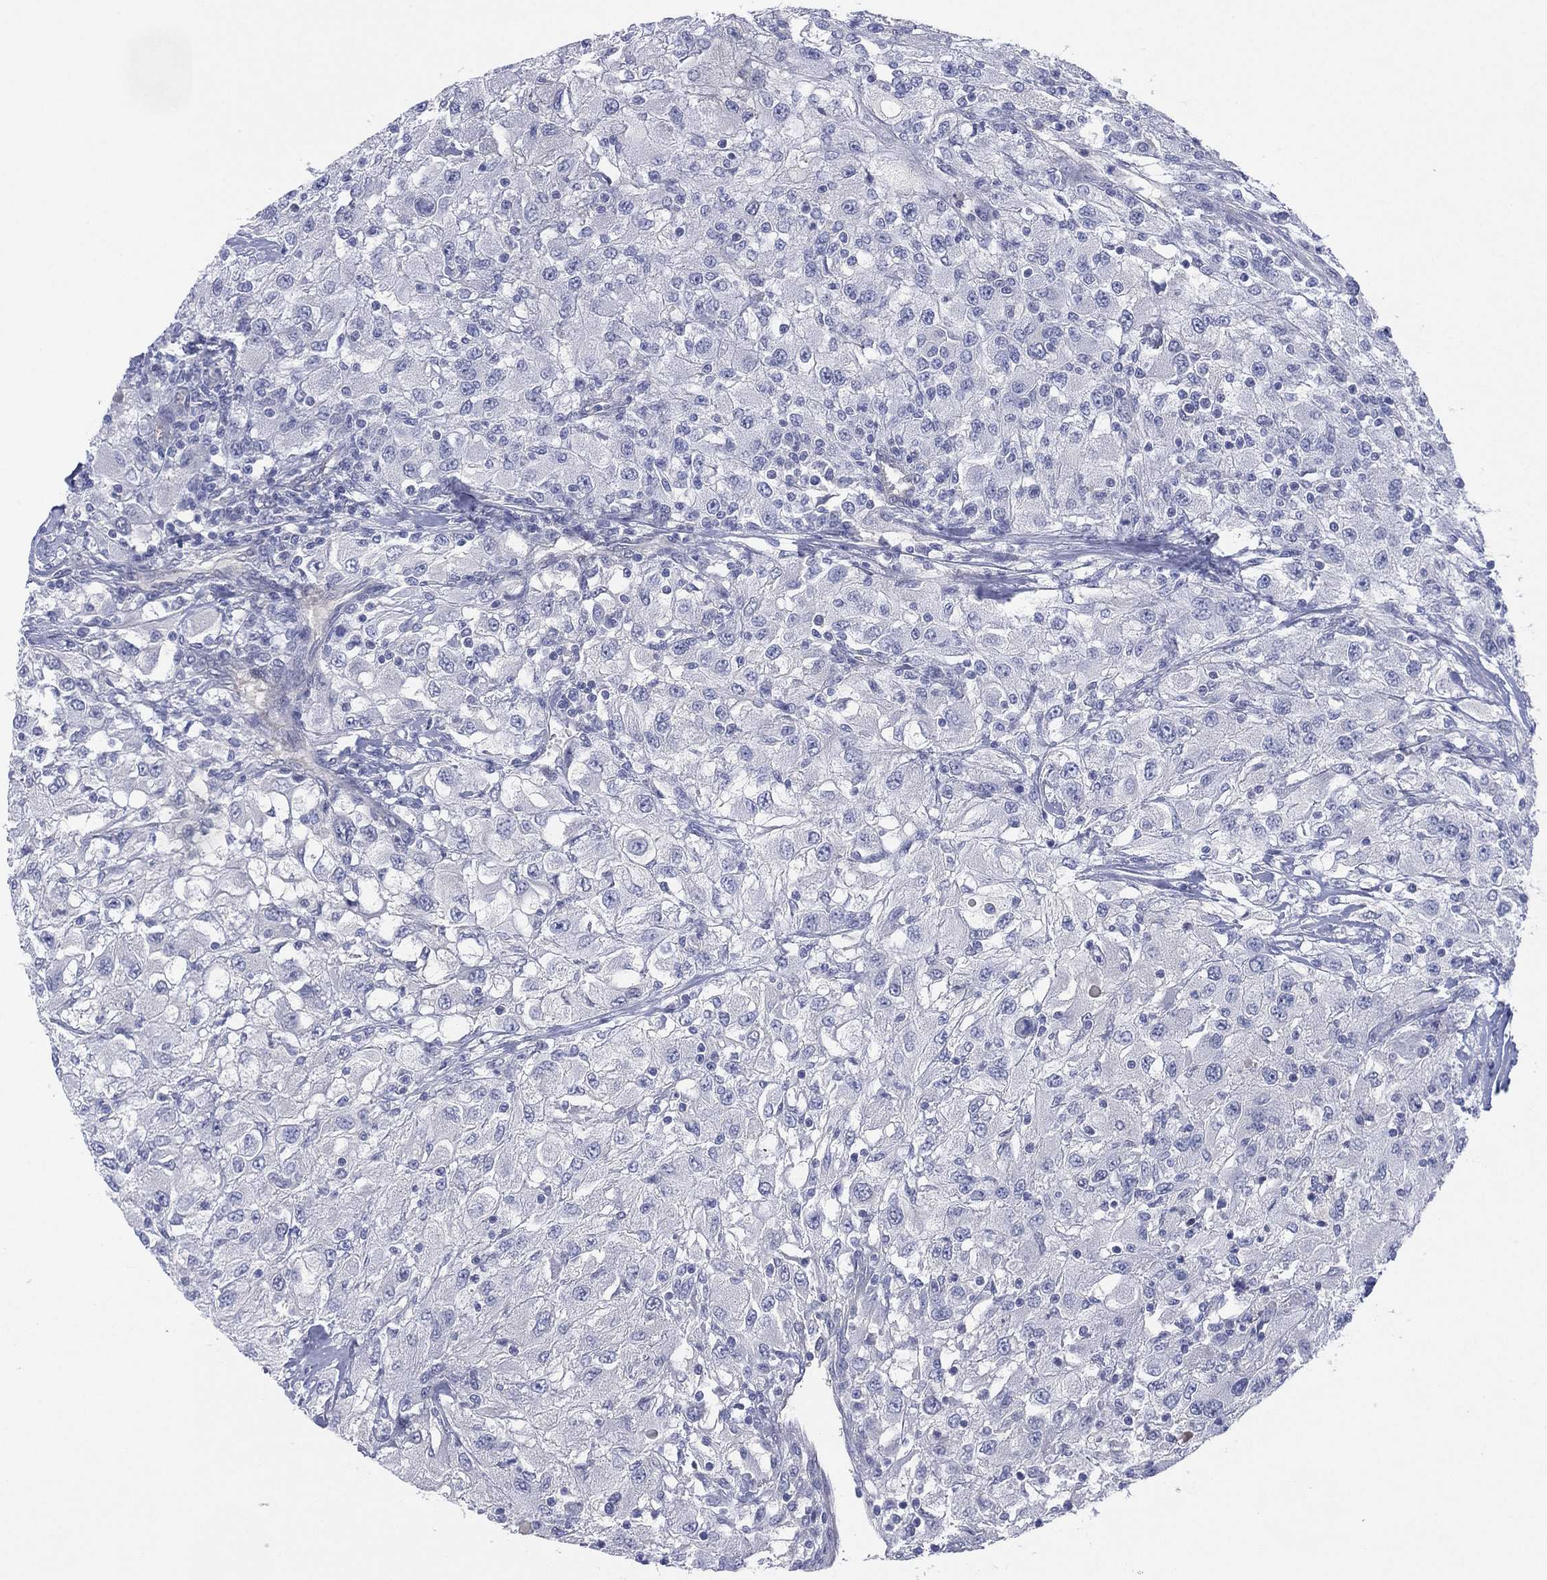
{"staining": {"intensity": "negative", "quantity": "none", "location": "none"}, "tissue": "renal cancer", "cell_type": "Tumor cells", "image_type": "cancer", "snomed": [{"axis": "morphology", "description": "Adenocarcinoma, NOS"}, {"axis": "topography", "description": "Kidney"}], "caption": "IHC photomicrograph of renal adenocarcinoma stained for a protein (brown), which shows no expression in tumor cells.", "gene": "DDAH1", "patient": {"sex": "female", "age": 67}}